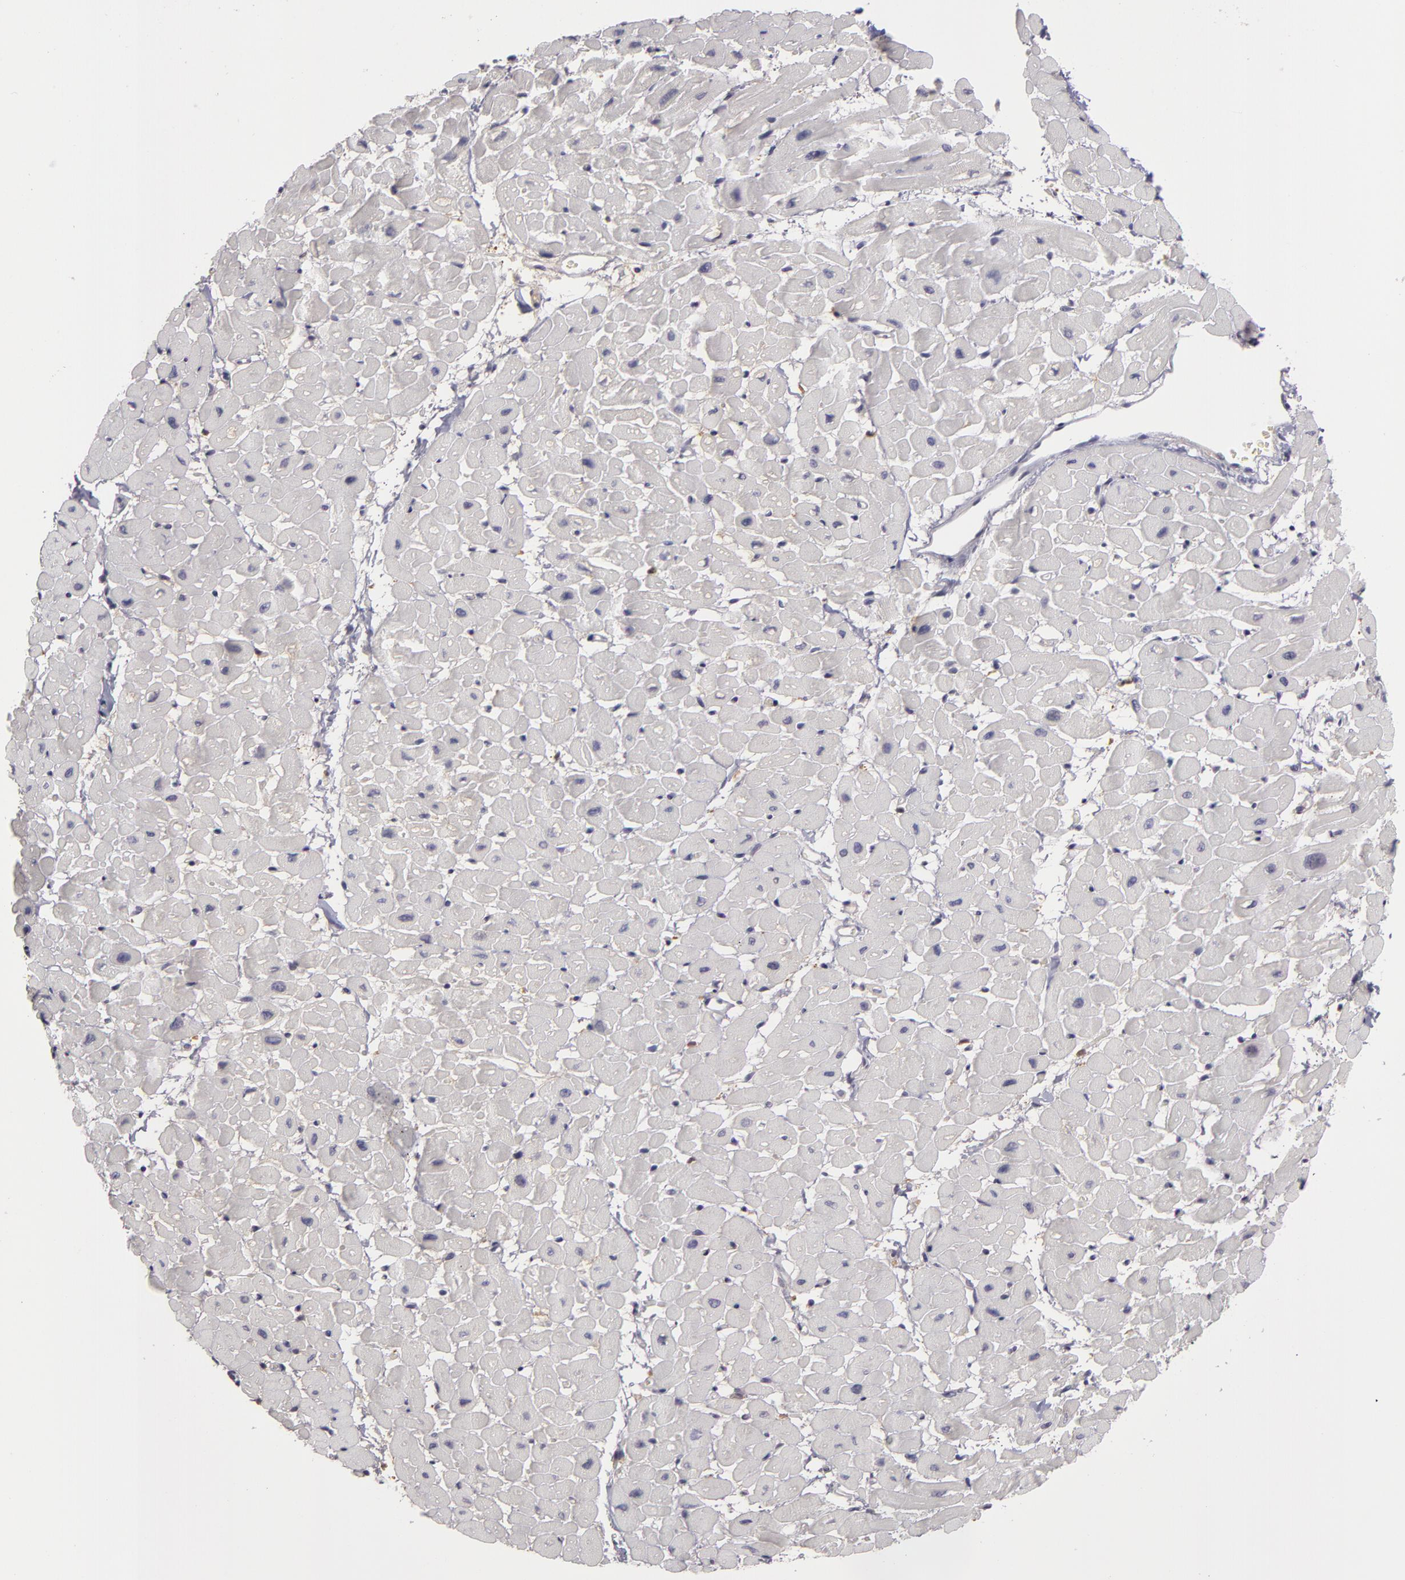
{"staining": {"intensity": "negative", "quantity": "none", "location": "none"}, "tissue": "heart muscle", "cell_type": "Cardiomyocytes", "image_type": "normal", "snomed": [{"axis": "morphology", "description": "Normal tissue, NOS"}, {"axis": "topography", "description": "Heart"}], "caption": "Benign heart muscle was stained to show a protein in brown. There is no significant positivity in cardiomyocytes. The staining is performed using DAB brown chromogen with nuclei counter-stained in using hematoxylin.", "gene": "GNPDA1", "patient": {"sex": "male", "age": 45}}